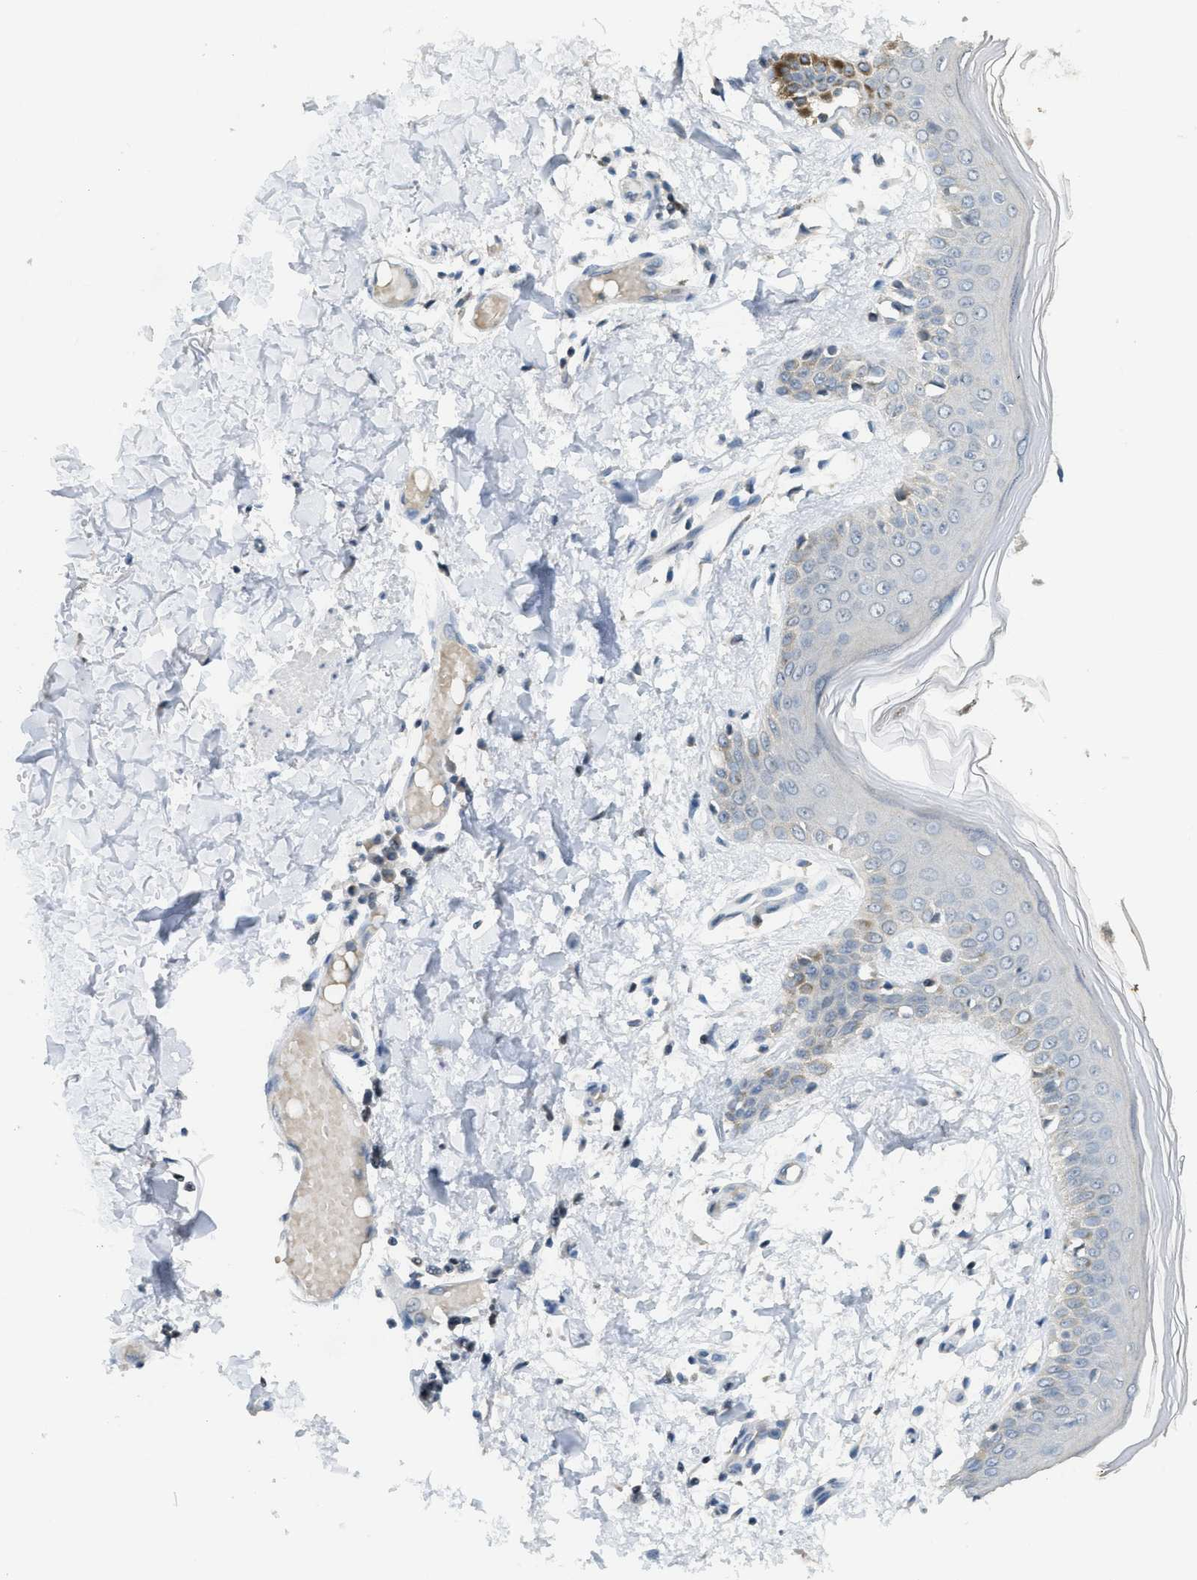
{"staining": {"intensity": "negative", "quantity": "none", "location": "none"}, "tissue": "skin", "cell_type": "Fibroblasts", "image_type": "normal", "snomed": [{"axis": "morphology", "description": "Normal tissue, NOS"}, {"axis": "topography", "description": "Skin"}], "caption": "Fibroblasts show no significant protein expression in normal skin. (Stains: DAB immunohistochemistry with hematoxylin counter stain, Microscopy: brightfield microscopy at high magnification).", "gene": "TXNDC2", "patient": {"sex": "male", "age": 53}}